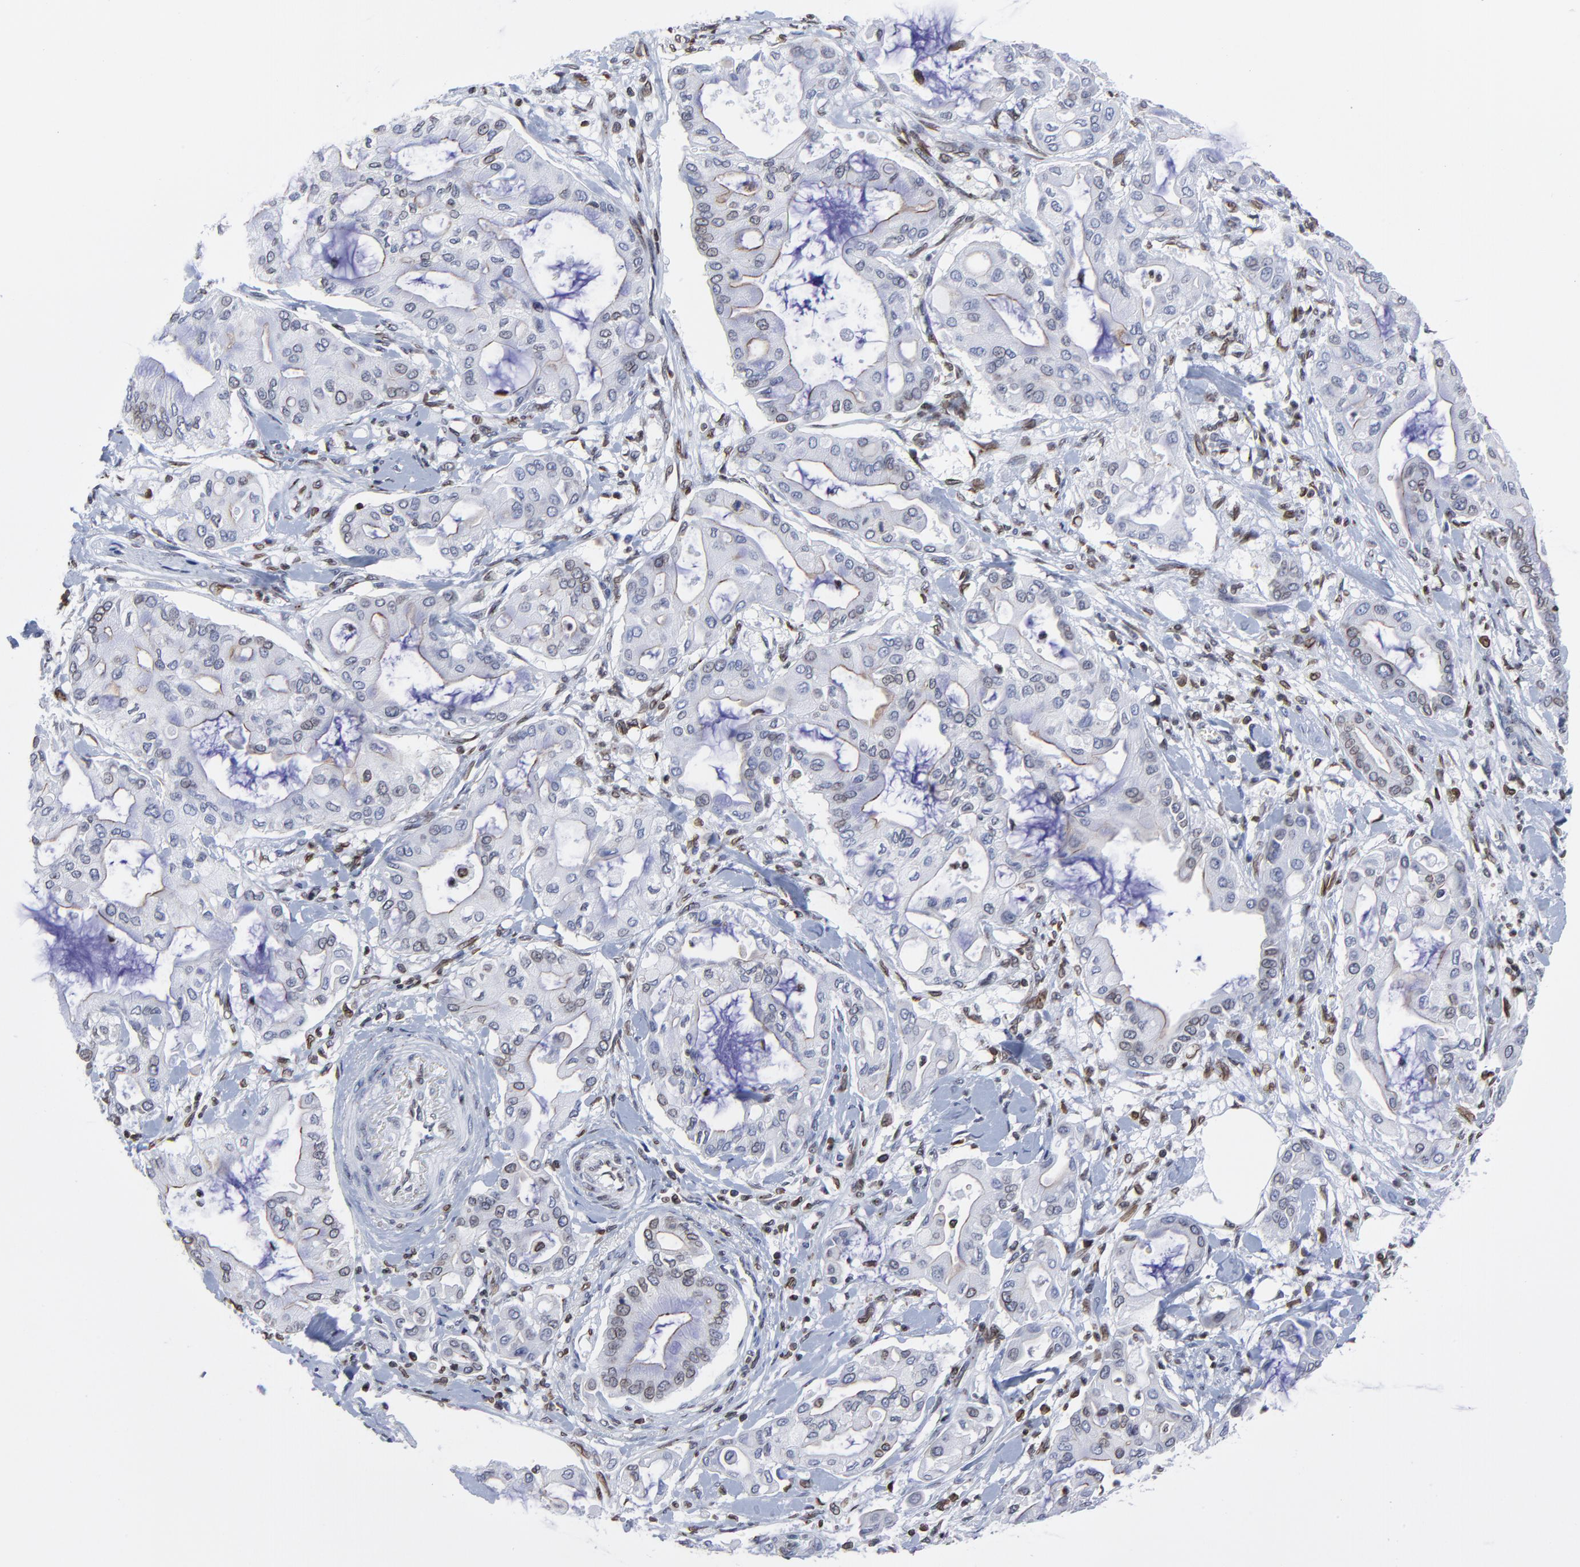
{"staining": {"intensity": "weak", "quantity": "<25%", "location": "nuclear"}, "tissue": "pancreatic cancer", "cell_type": "Tumor cells", "image_type": "cancer", "snomed": [{"axis": "morphology", "description": "Adenocarcinoma, NOS"}, {"axis": "morphology", "description": "Adenocarcinoma, metastatic, NOS"}, {"axis": "topography", "description": "Lymph node"}, {"axis": "topography", "description": "Pancreas"}, {"axis": "topography", "description": "Duodenum"}], "caption": "There is no significant positivity in tumor cells of metastatic adenocarcinoma (pancreatic). (DAB (3,3'-diaminobenzidine) IHC, high magnification).", "gene": "THAP7", "patient": {"sex": "female", "age": 64}}